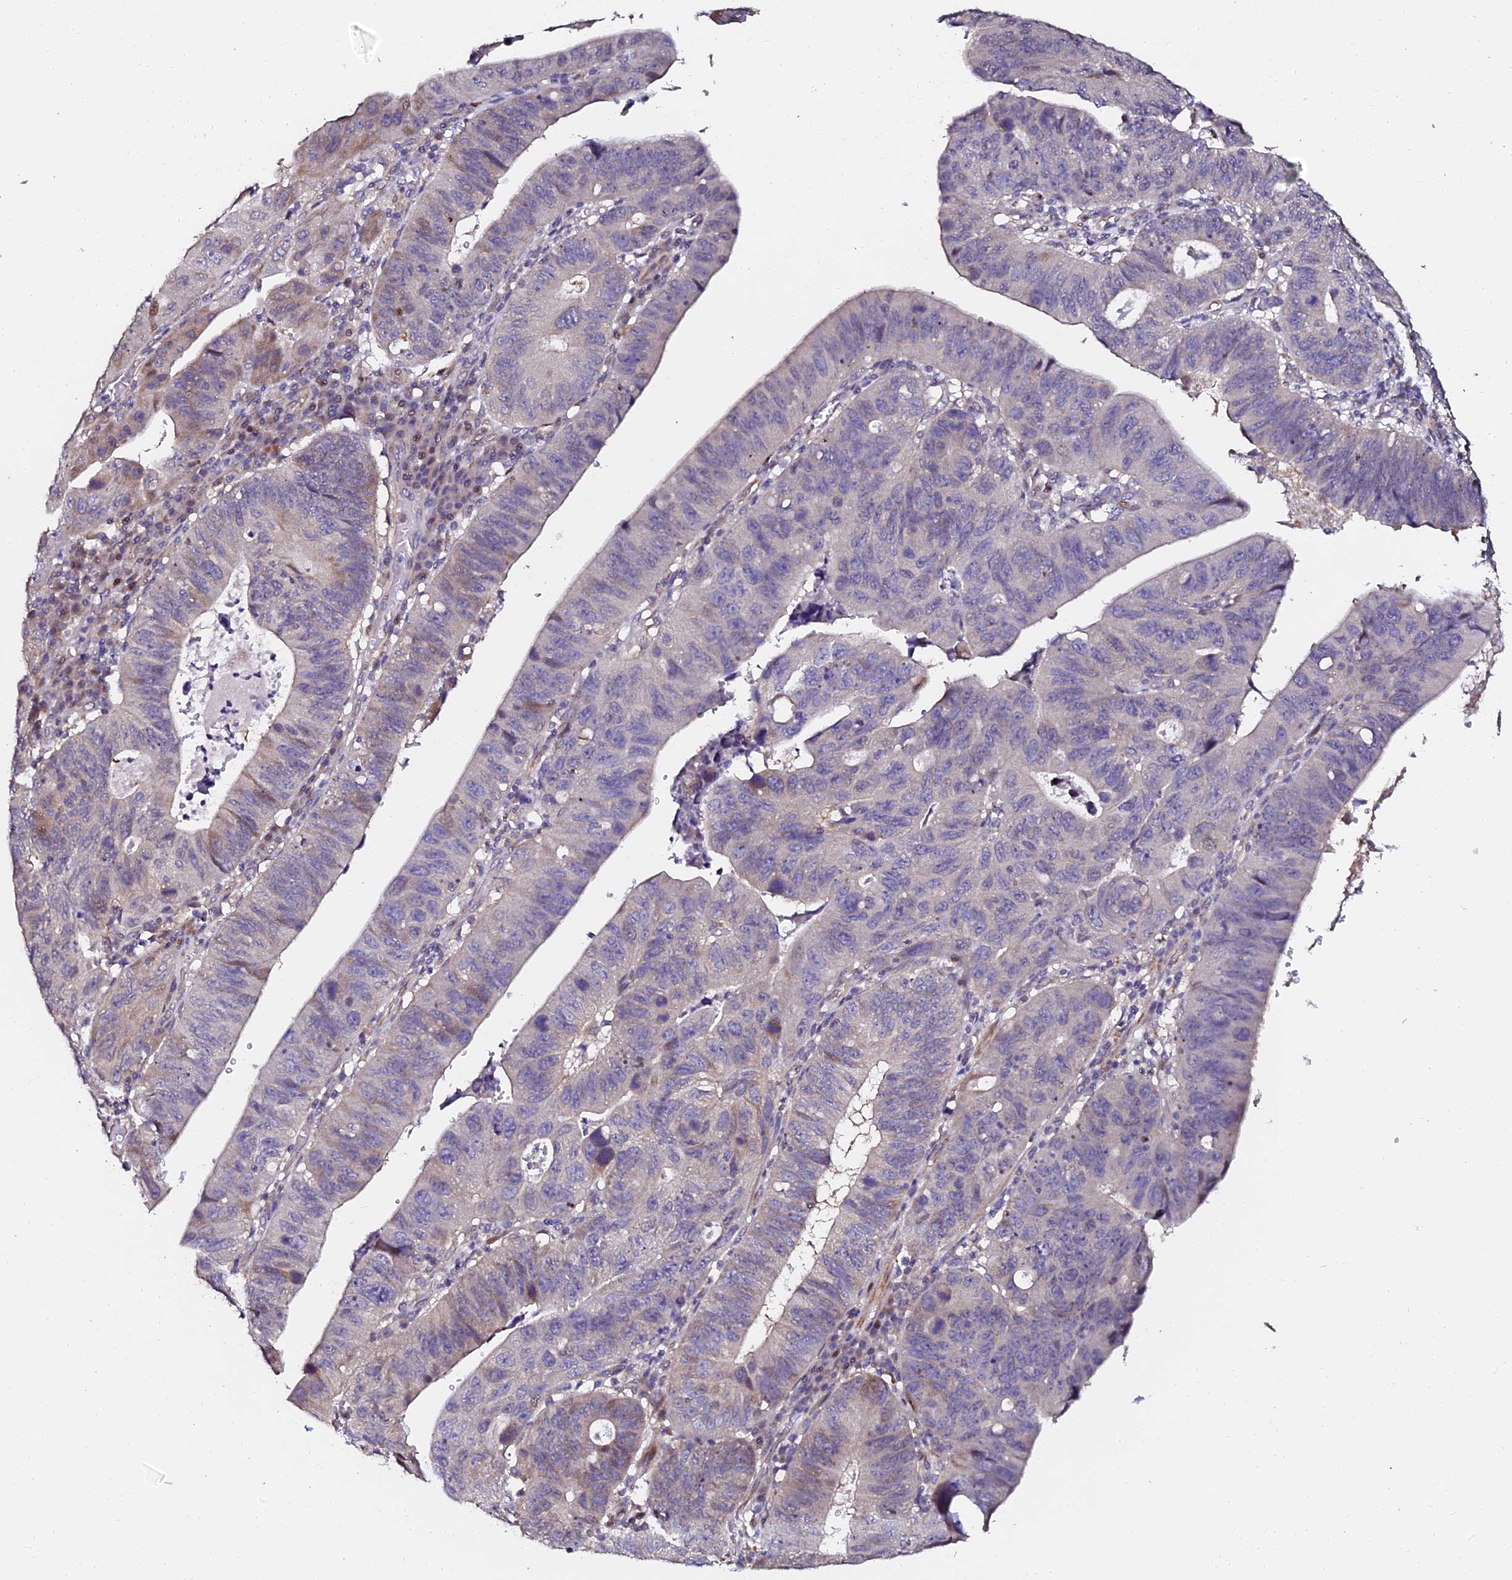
{"staining": {"intensity": "weak", "quantity": "<25%", "location": "cytoplasmic/membranous,nuclear"}, "tissue": "stomach cancer", "cell_type": "Tumor cells", "image_type": "cancer", "snomed": [{"axis": "morphology", "description": "Adenocarcinoma, NOS"}, {"axis": "topography", "description": "Stomach"}], "caption": "High power microscopy histopathology image of an immunohistochemistry image of stomach cancer (adenocarcinoma), revealing no significant staining in tumor cells. (DAB IHC, high magnification).", "gene": "GPN3", "patient": {"sex": "male", "age": 59}}